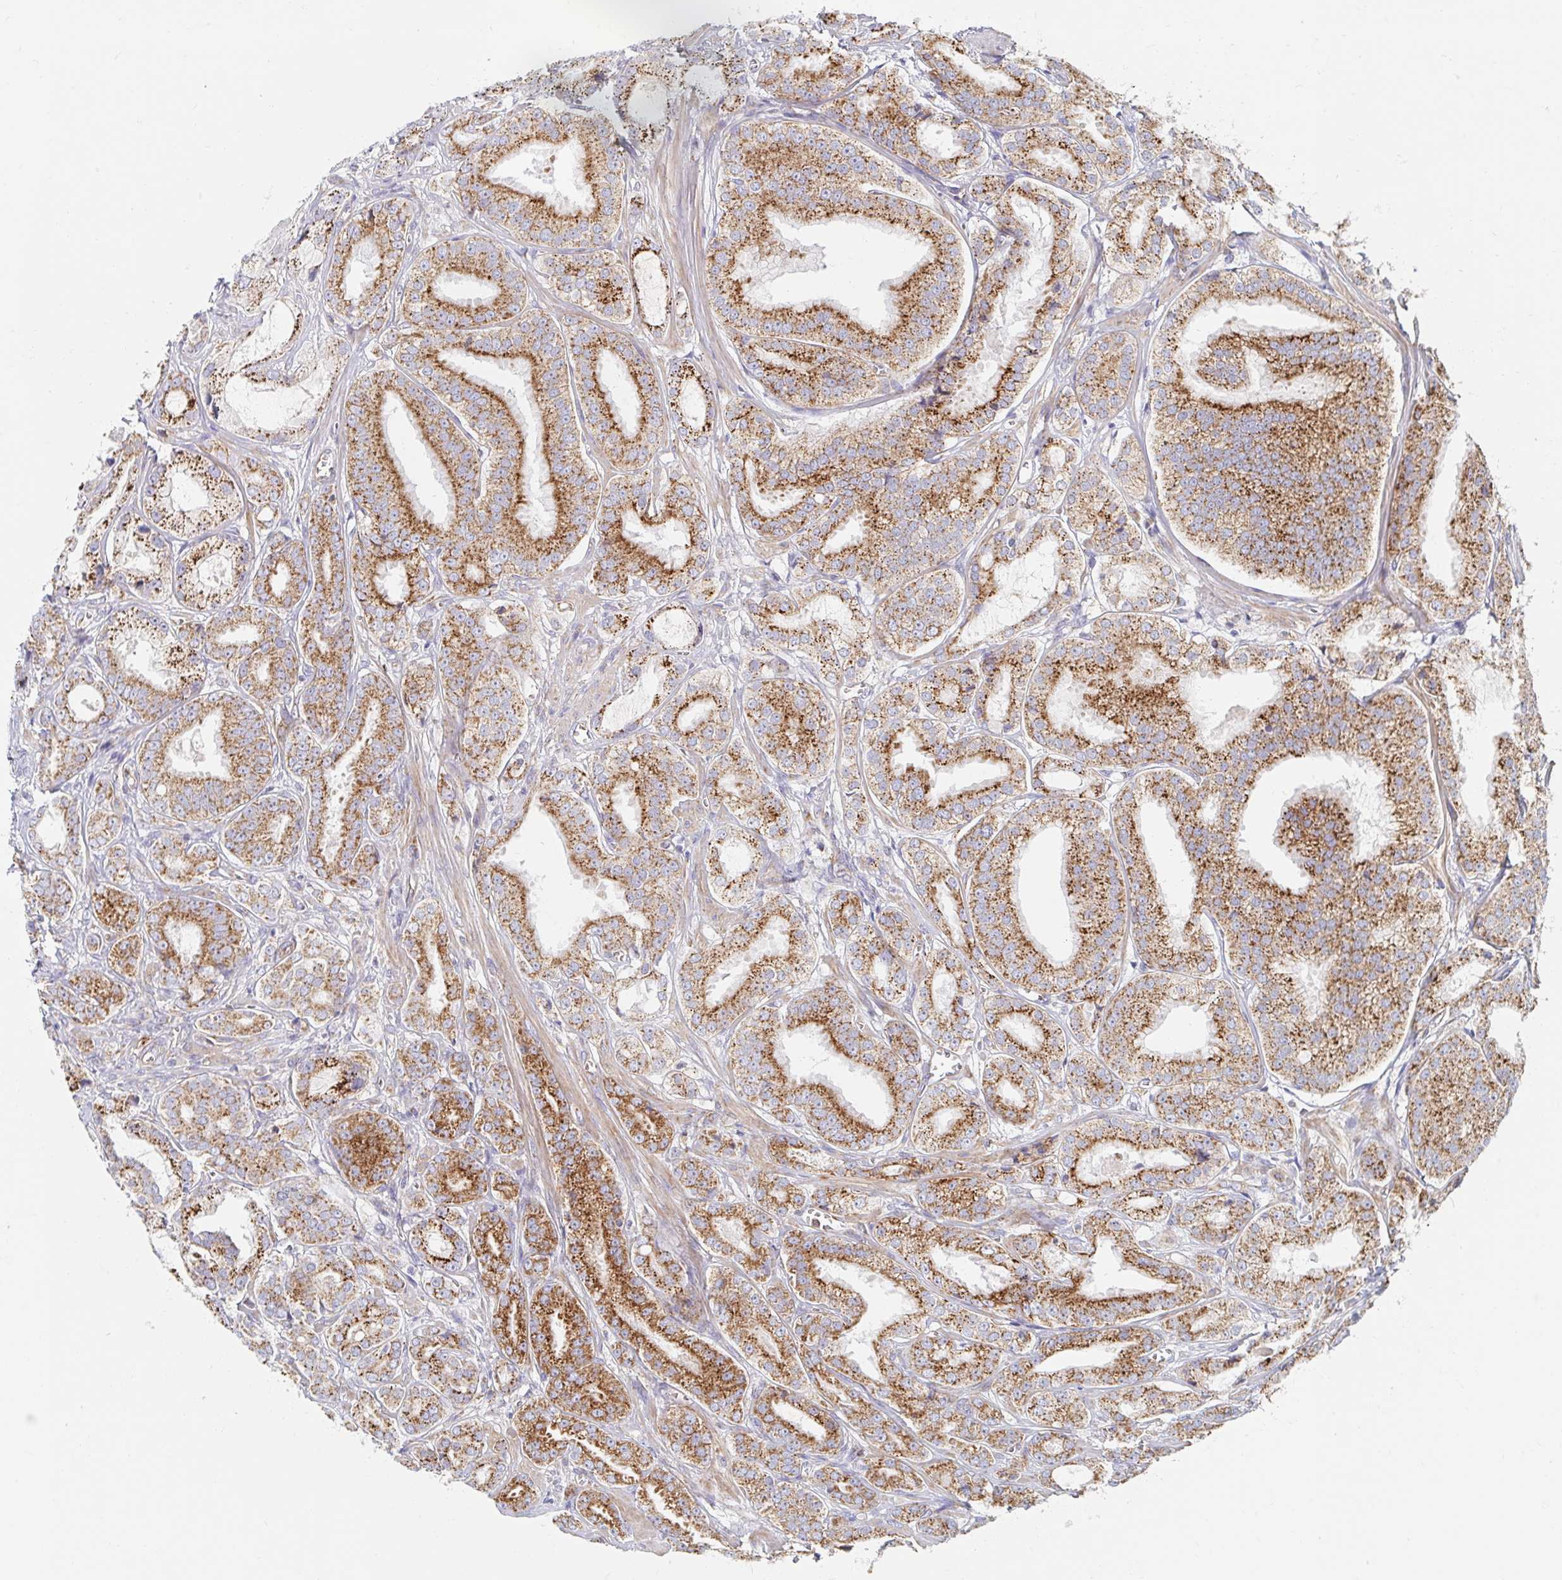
{"staining": {"intensity": "strong", "quantity": ">75%", "location": "cytoplasmic/membranous"}, "tissue": "prostate cancer", "cell_type": "Tumor cells", "image_type": "cancer", "snomed": [{"axis": "morphology", "description": "Adenocarcinoma, High grade"}, {"axis": "topography", "description": "Prostate"}], "caption": "This is a micrograph of immunohistochemistry staining of prostate high-grade adenocarcinoma, which shows strong positivity in the cytoplasmic/membranous of tumor cells.", "gene": "MAVS", "patient": {"sex": "male", "age": 64}}